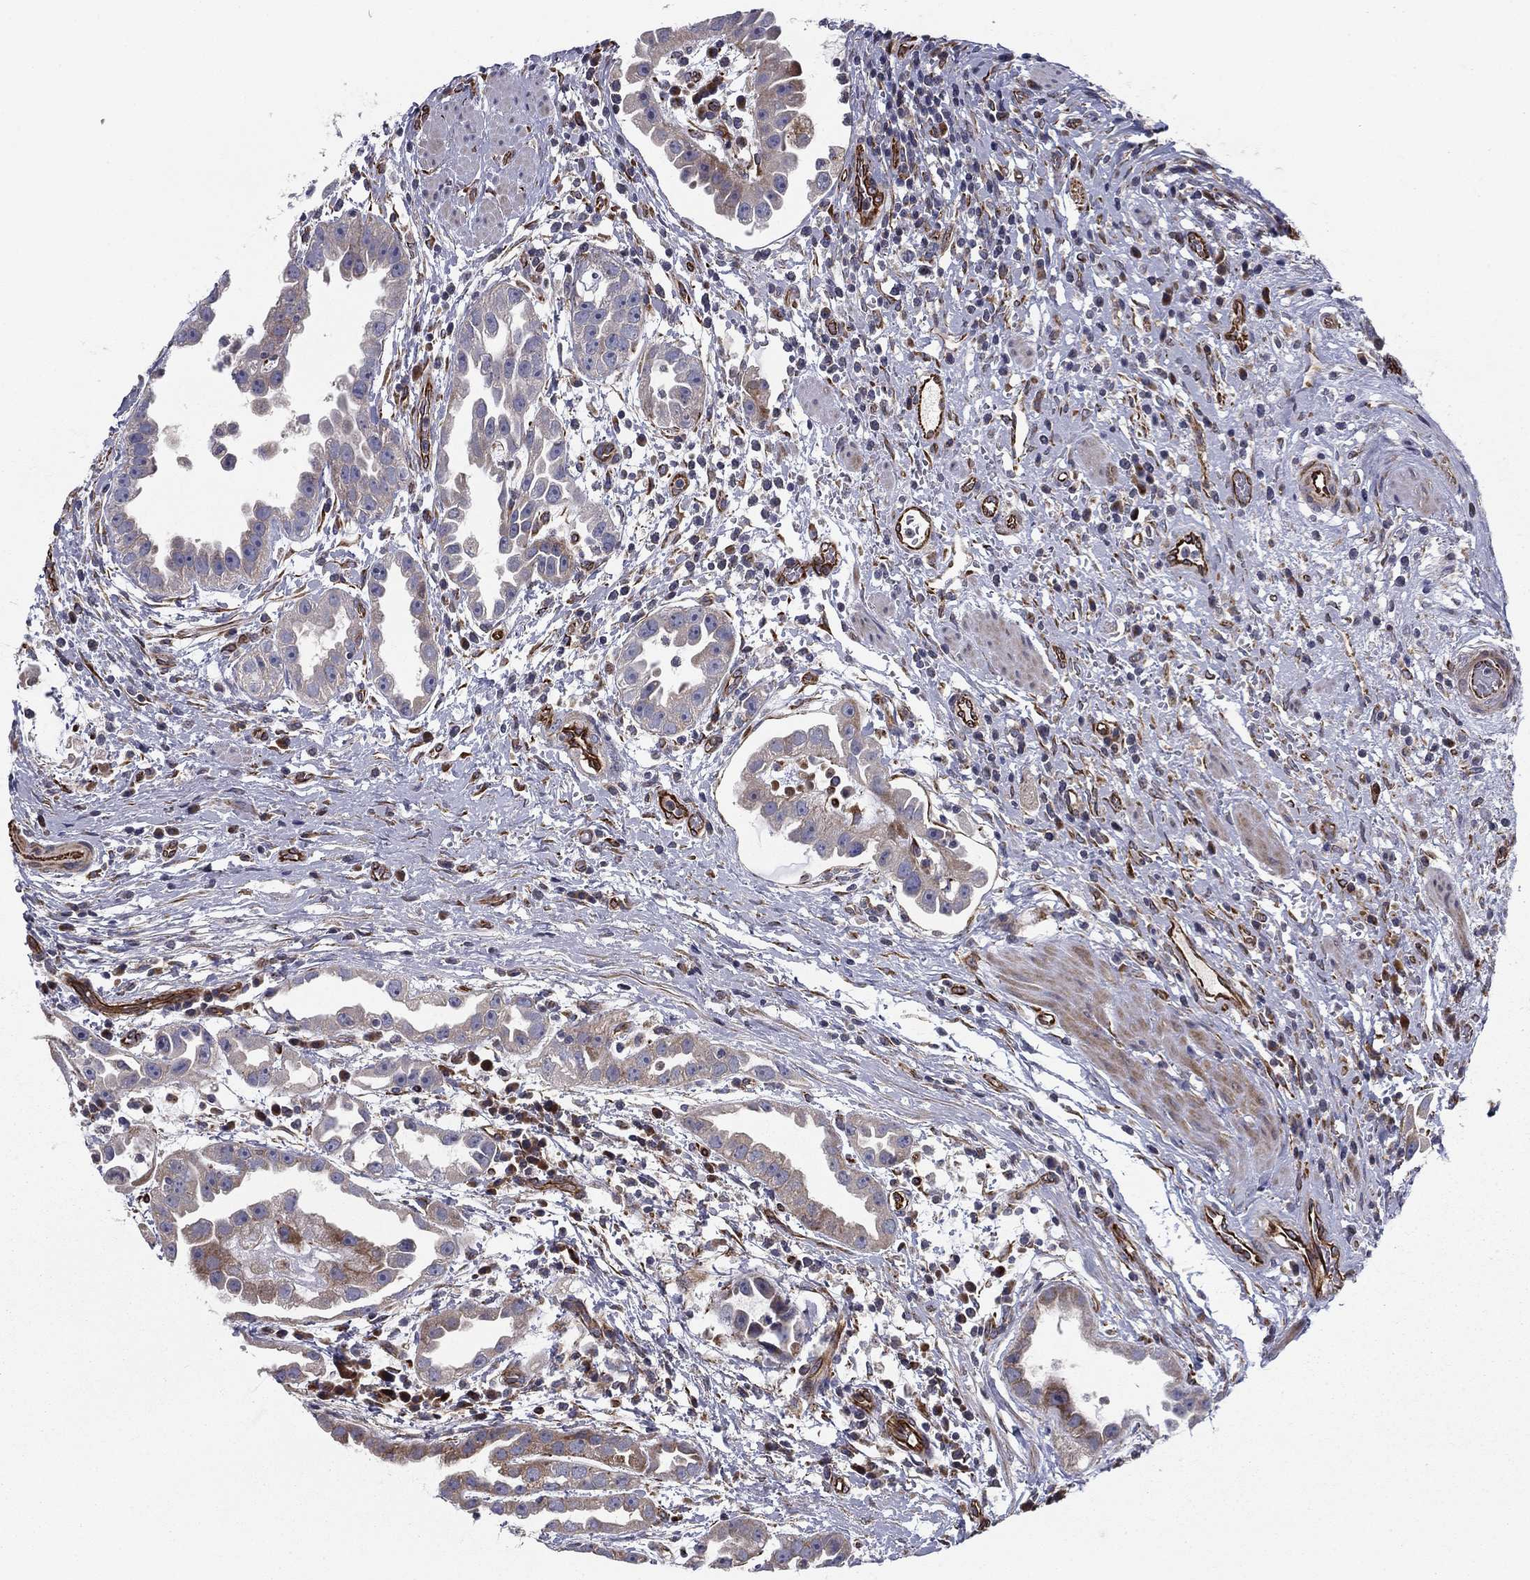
{"staining": {"intensity": "moderate", "quantity": "<25%", "location": "cytoplasmic/membranous"}, "tissue": "urothelial cancer", "cell_type": "Tumor cells", "image_type": "cancer", "snomed": [{"axis": "morphology", "description": "Urothelial carcinoma, High grade"}, {"axis": "topography", "description": "Urinary bladder"}], "caption": "Human urothelial carcinoma (high-grade) stained with a protein marker reveals moderate staining in tumor cells.", "gene": "CLSTN1", "patient": {"sex": "female", "age": 41}}